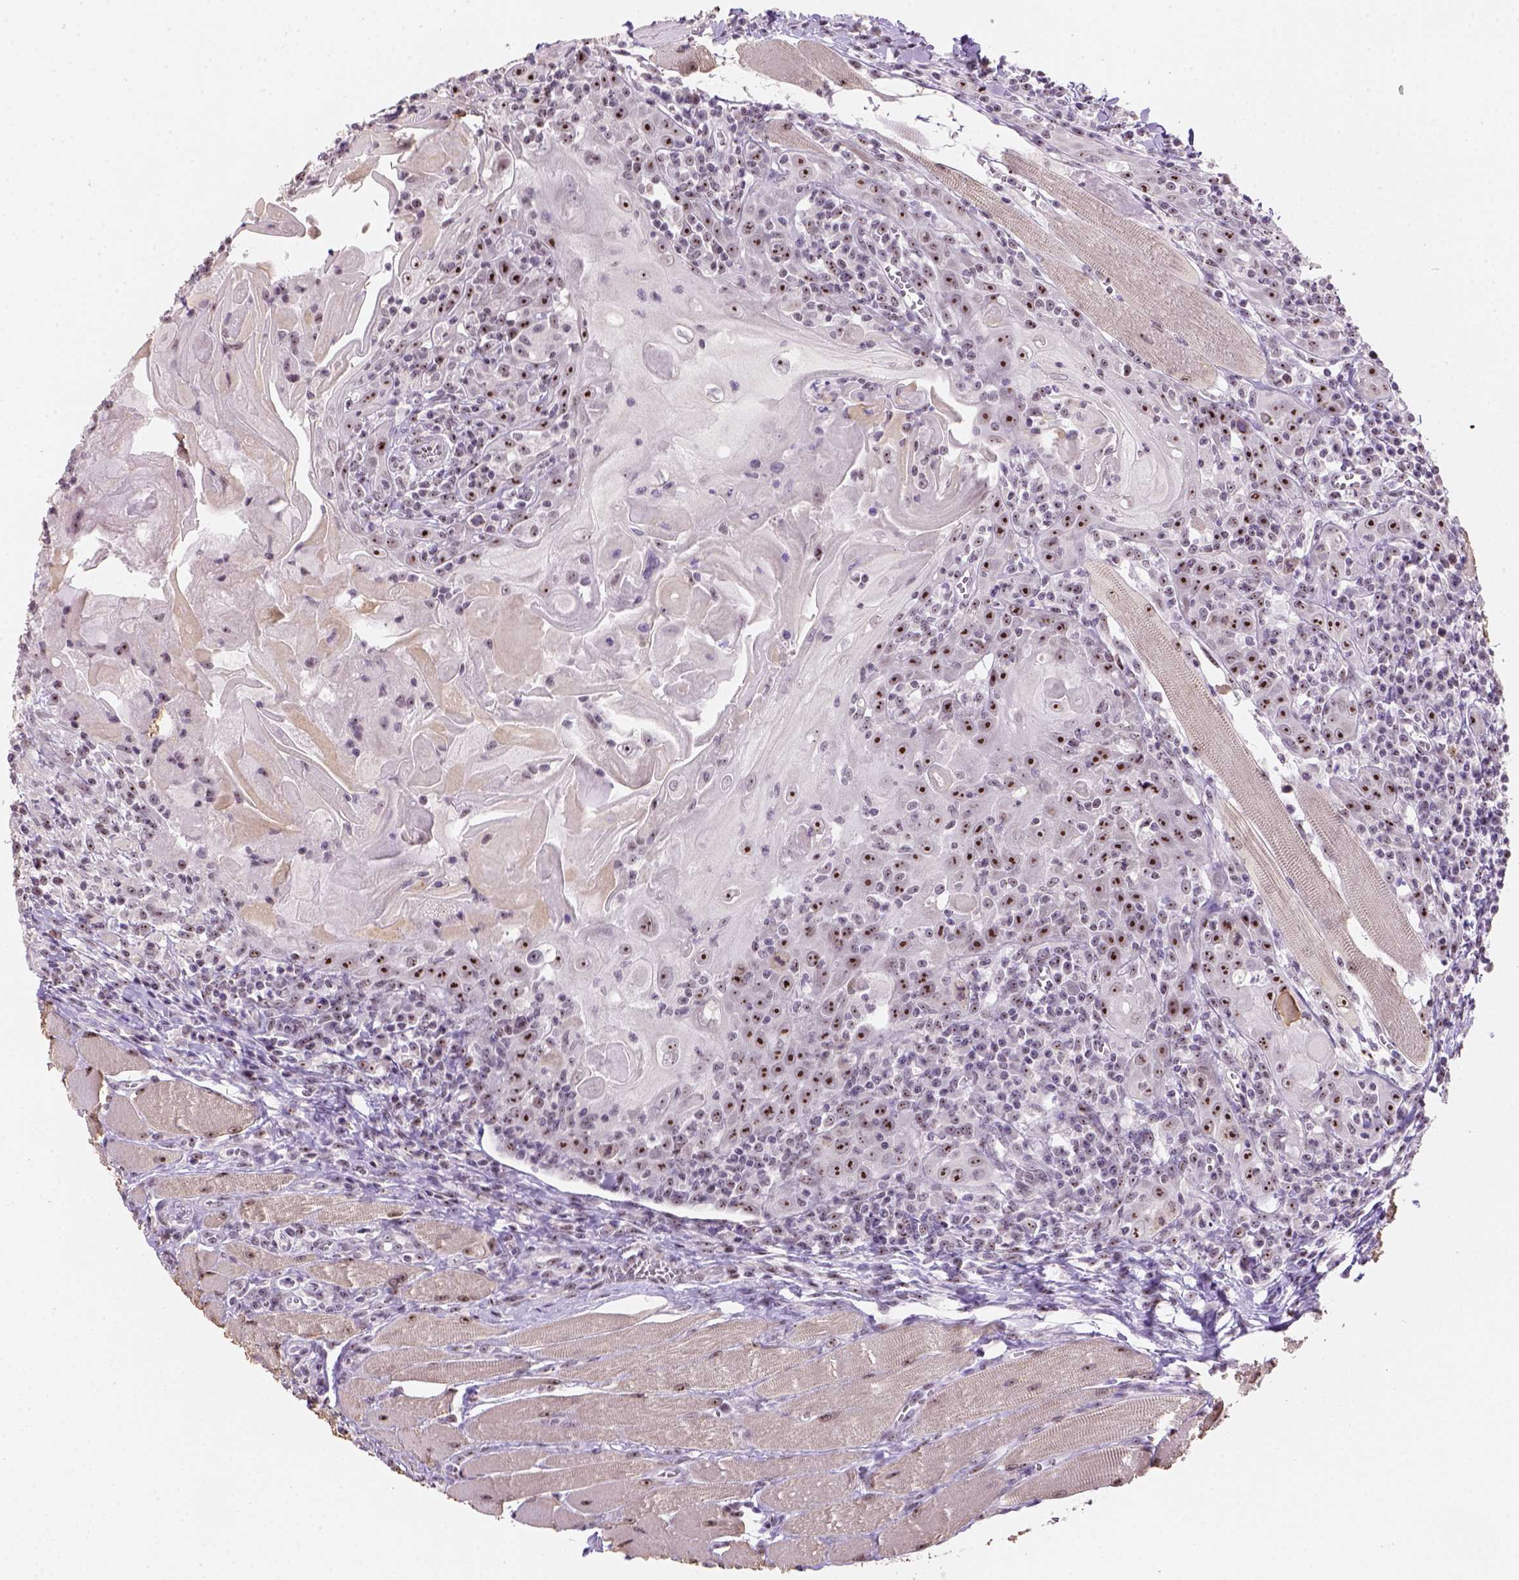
{"staining": {"intensity": "strong", "quantity": ">75%", "location": "nuclear"}, "tissue": "head and neck cancer", "cell_type": "Tumor cells", "image_type": "cancer", "snomed": [{"axis": "morphology", "description": "Squamous cell carcinoma, NOS"}, {"axis": "topography", "description": "Head-Neck"}], "caption": "DAB (3,3'-diaminobenzidine) immunohistochemical staining of head and neck cancer (squamous cell carcinoma) reveals strong nuclear protein expression in approximately >75% of tumor cells.", "gene": "DDX50", "patient": {"sex": "male", "age": 52}}